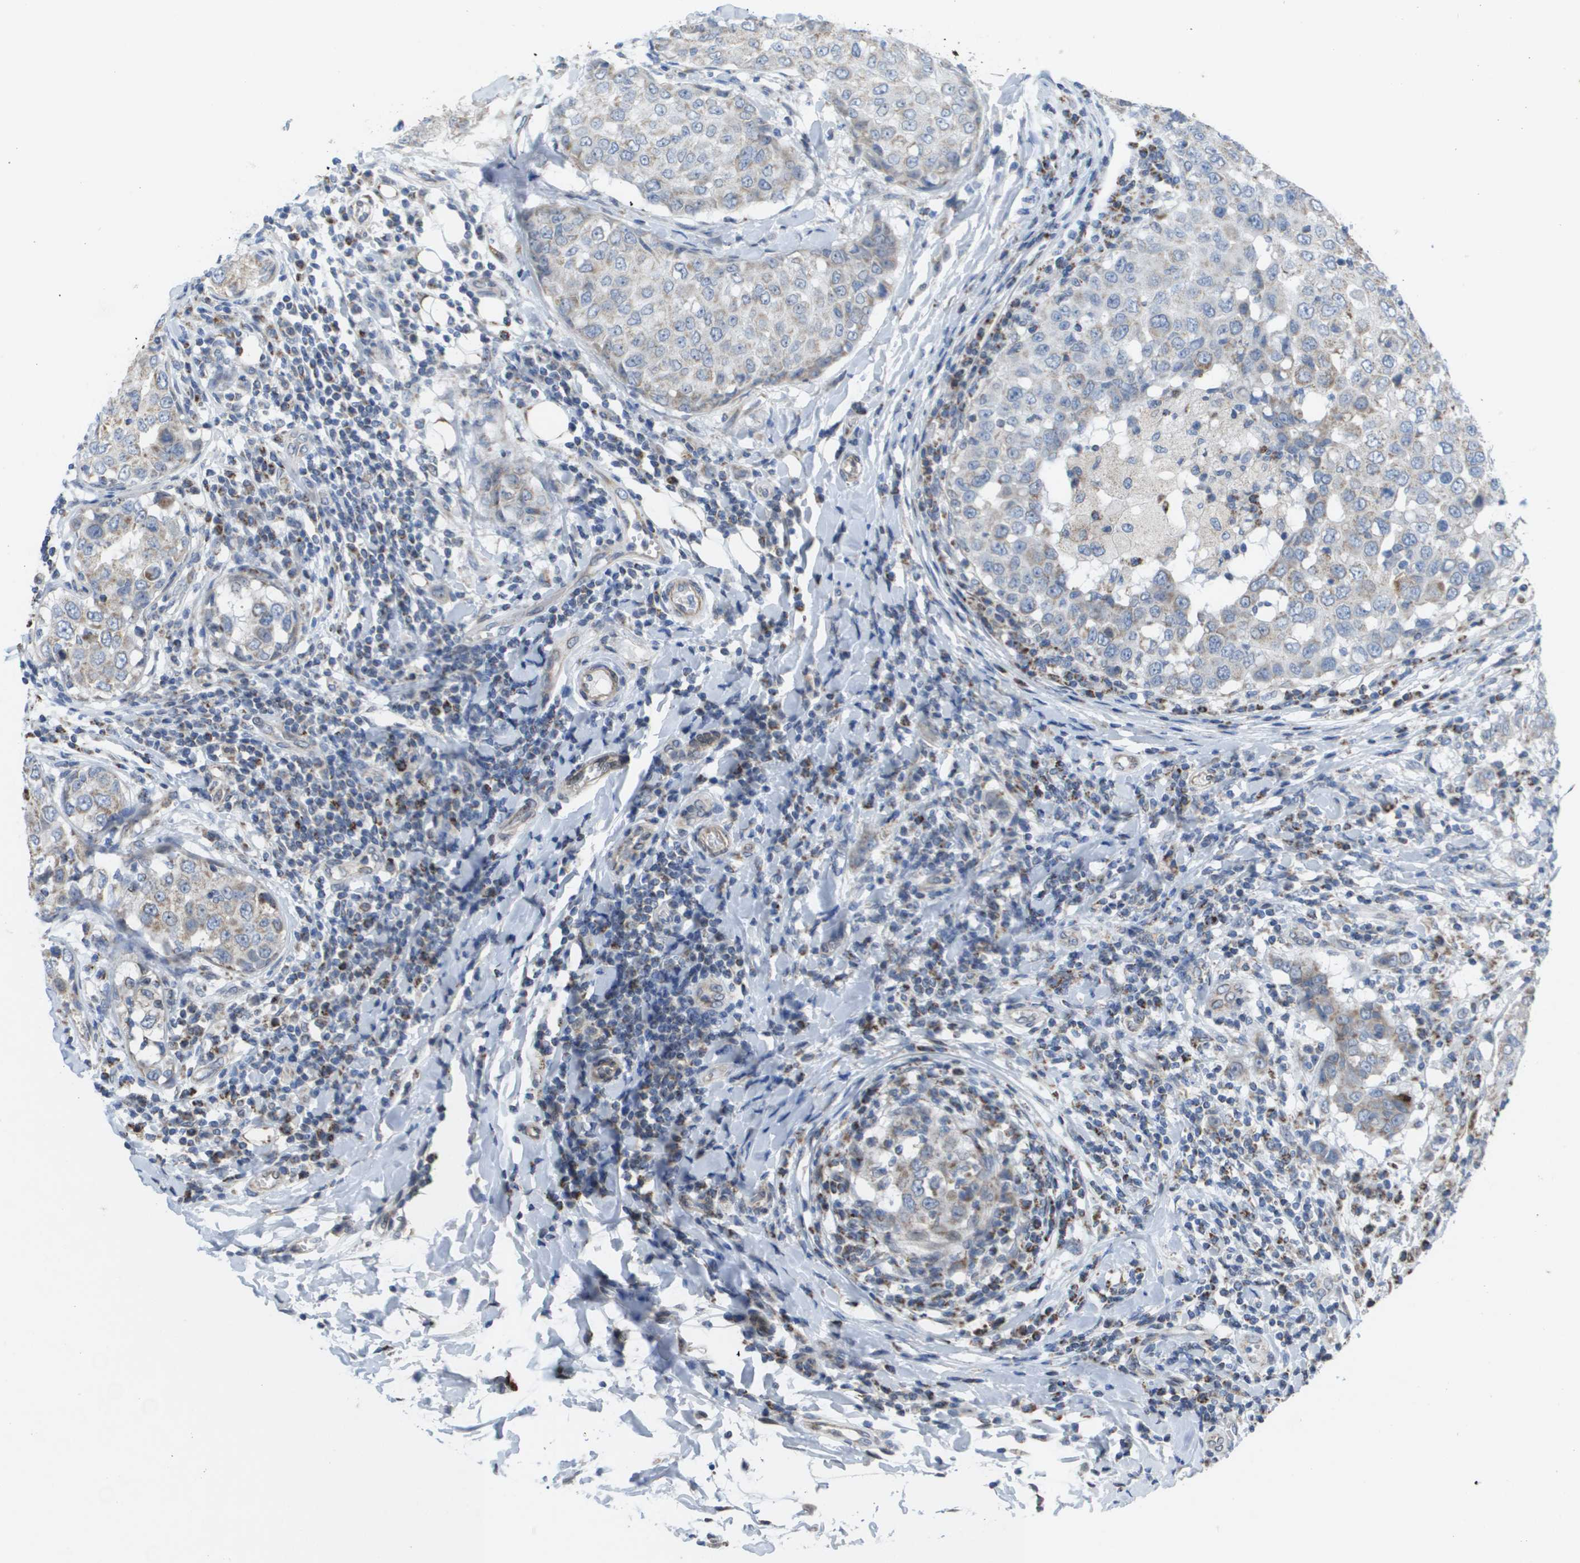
{"staining": {"intensity": "weak", "quantity": "<25%", "location": "cytoplasmic/membranous"}, "tissue": "breast cancer", "cell_type": "Tumor cells", "image_type": "cancer", "snomed": [{"axis": "morphology", "description": "Duct carcinoma"}, {"axis": "topography", "description": "Breast"}], "caption": "Breast cancer was stained to show a protein in brown. There is no significant positivity in tumor cells.", "gene": "TMEM223", "patient": {"sex": "female", "age": 27}}